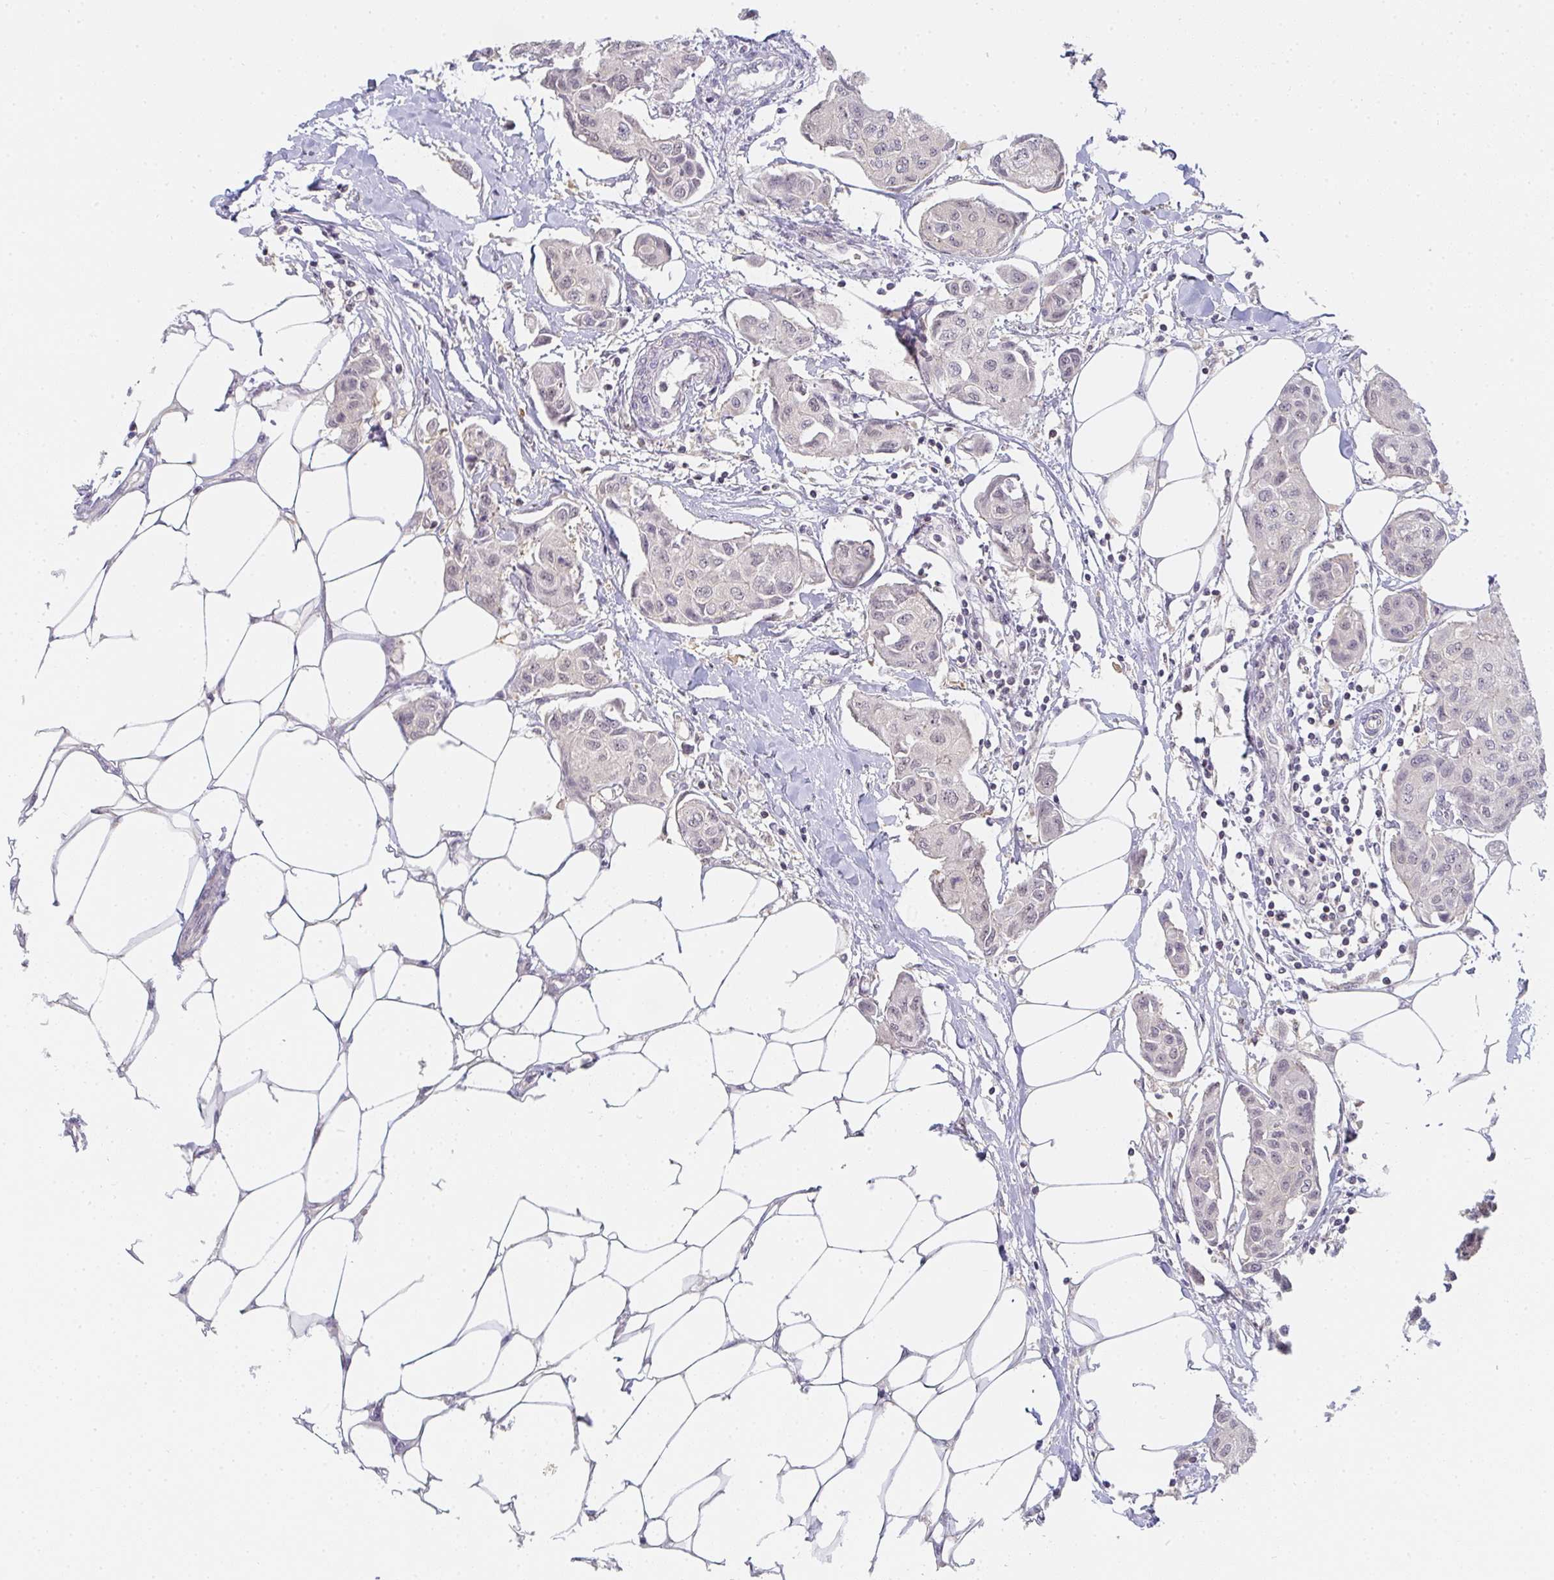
{"staining": {"intensity": "negative", "quantity": "none", "location": "none"}, "tissue": "breast cancer", "cell_type": "Tumor cells", "image_type": "cancer", "snomed": [{"axis": "morphology", "description": "Duct carcinoma"}, {"axis": "topography", "description": "Breast"}, {"axis": "topography", "description": "Lymph node"}], "caption": "Tumor cells are negative for protein expression in human breast cancer (intraductal carcinoma). (Brightfield microscopy of DAB immunohistochemistry at high magnification).", "gene": "GSDMB", "patient": {"sex": "female", "age": 80}}